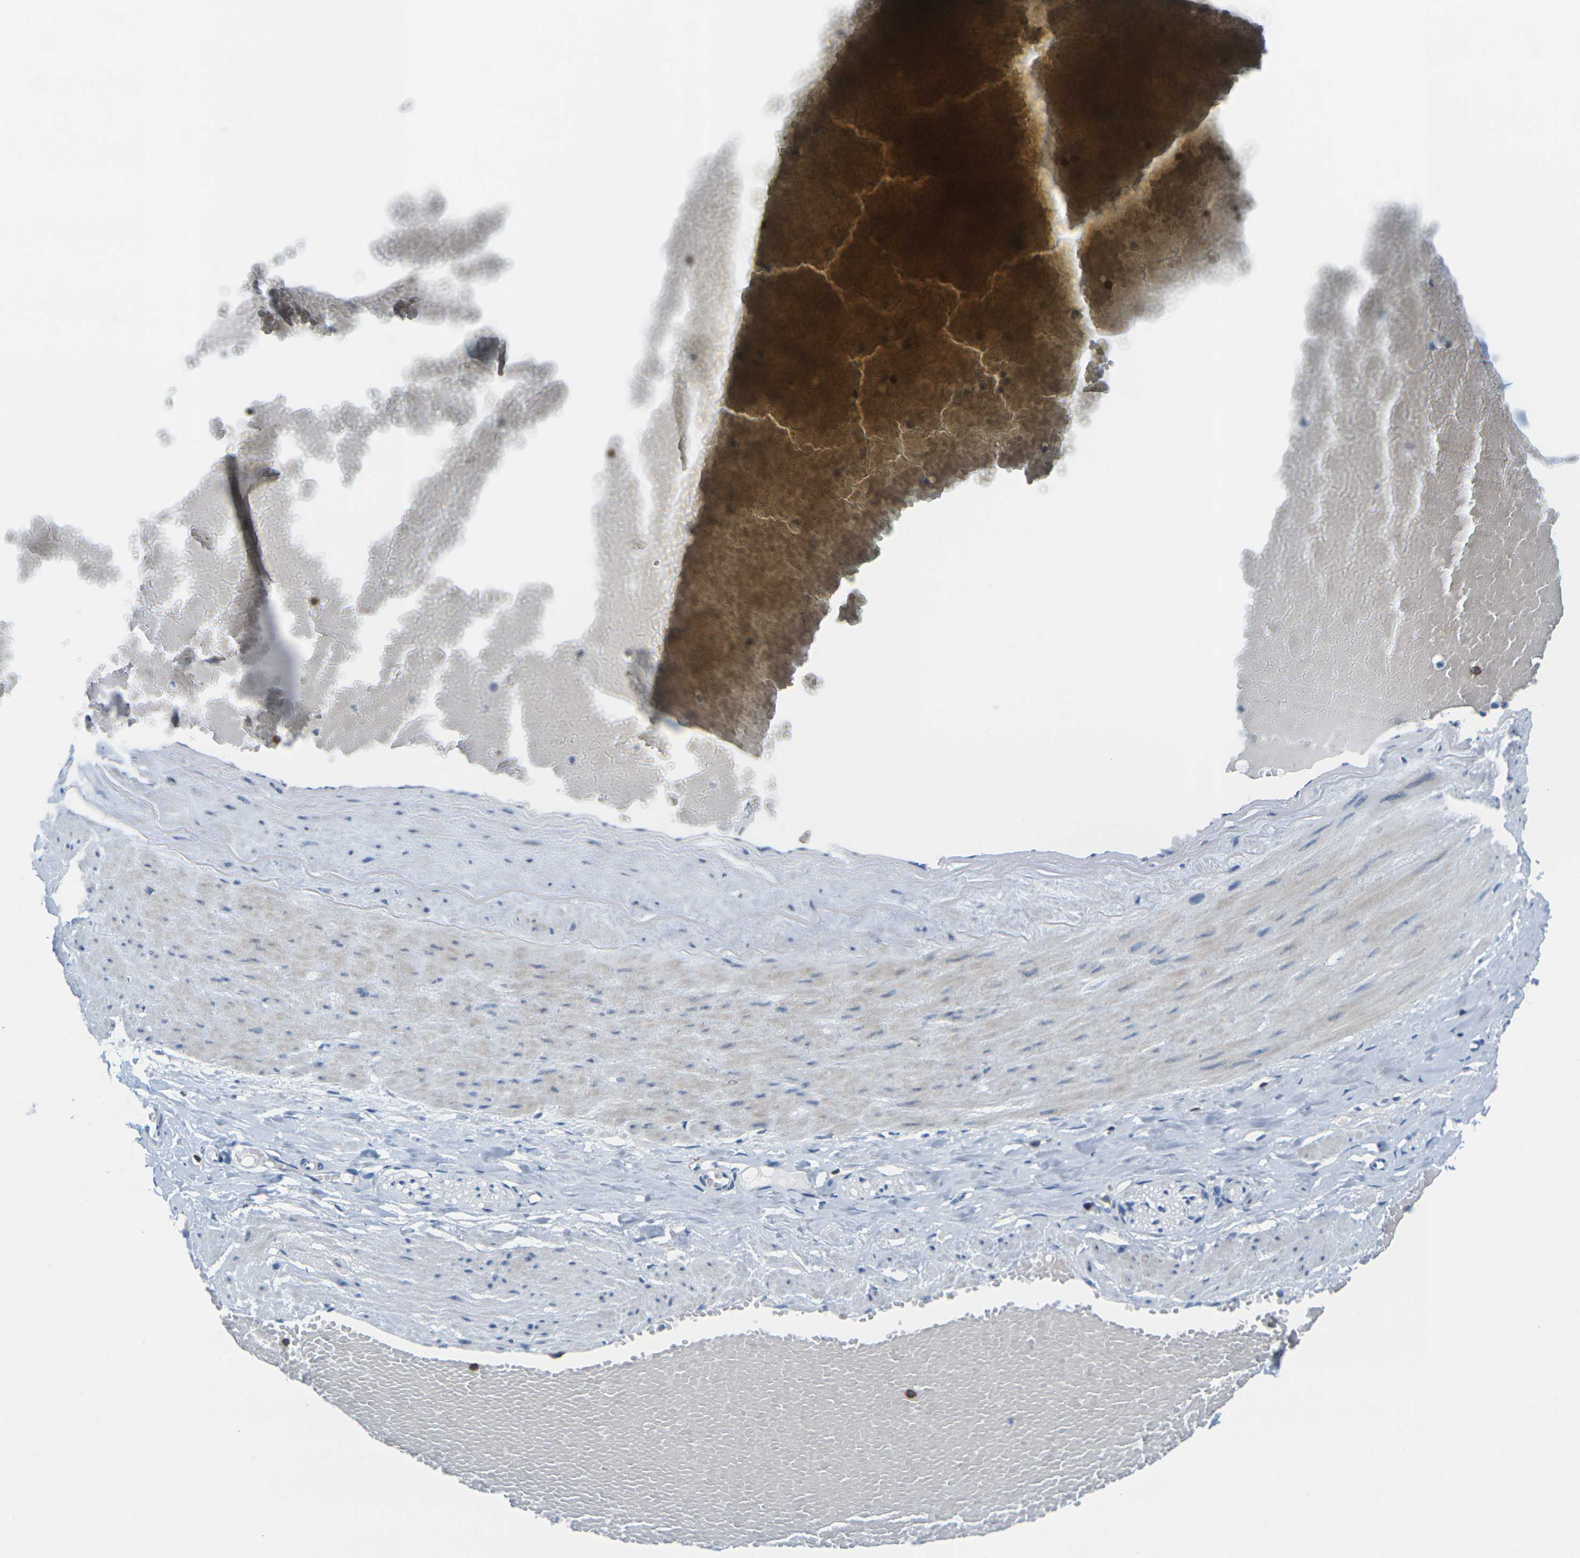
{"staining": {"intensity": "negative", "quantity": "none", "location": "none"}, "tissue": "adipose tissue", "cell_type": "Adipocytes", "image_type": "normal", "snomed": [{"axis": "morphology", "description": "Normal tissue, NOS"}, {"axis": "topography", "description": "Soft tissue"}, {"axis": "topography", "description": "Vascular tissue"}], "caption": "Adipose tissue was stained to show a protein in brown. There is no significant expression in adipocytes. (DAB (3,3'-diaminobenzidine) immunohistochemistry, high magnification).", "gene": "CD3D", "patient": {"sex": "female", "age": 35}}